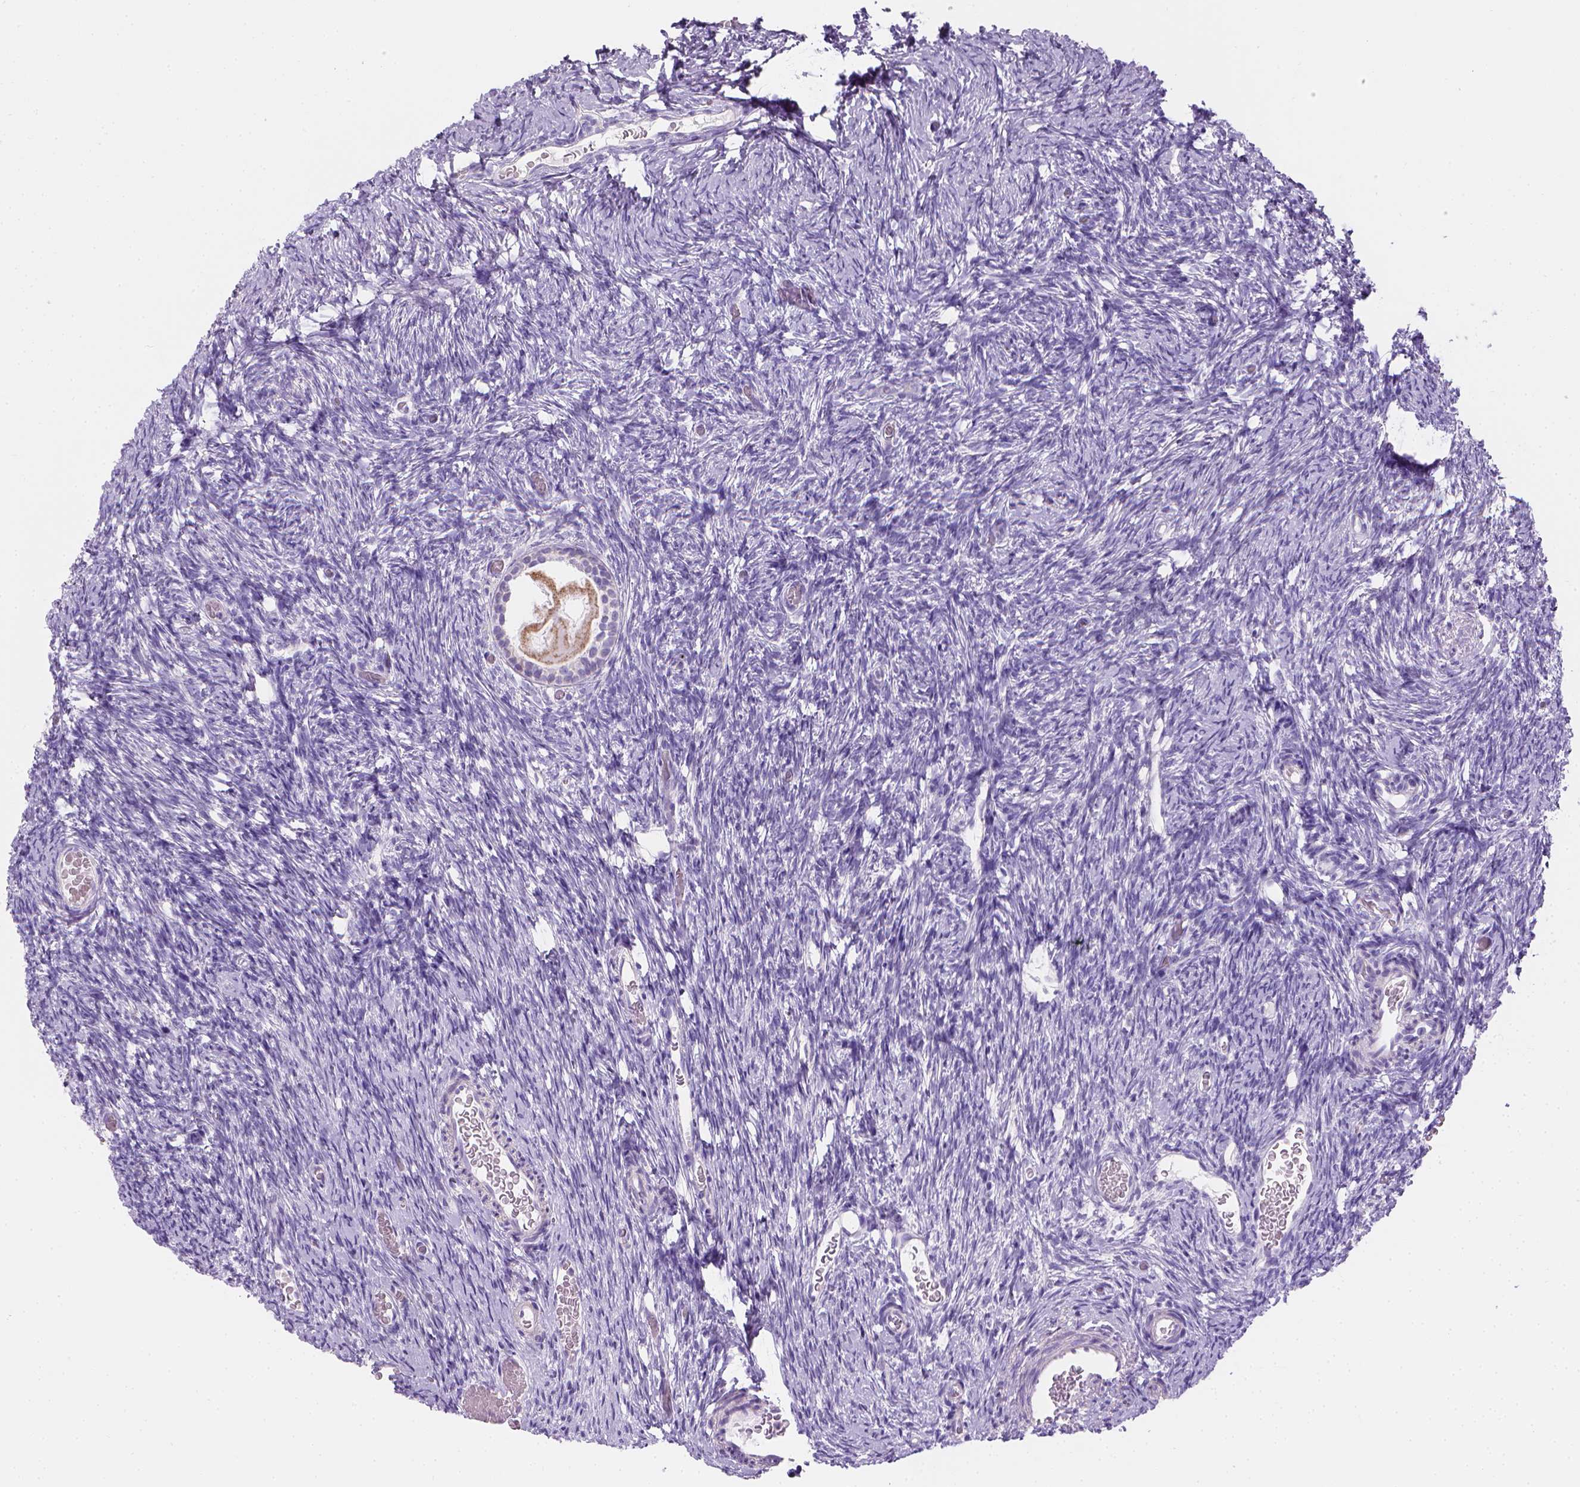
{"staining": {"intensity": "moderate", "quantity": ">75%", "location": "cytoplasmic/membranous"}, "tissue": "ovary", "cell_type": "Follicle cells", "image_type": "normal", "snomed": [{"axis": "morphology", "description": "Normal tissue, NOS"}, {"axis": "topography", "description": "Ovary"}], "caption": "Protein staining exhibits moderate cytoplasmic/membranous staining in about >75% of follicle cells in unremarkable ovary. The protein is shown in brown color, while the nuclei are stained blue.", "gene": "CES2", "patient": {"sex": "female", "age": 39}}